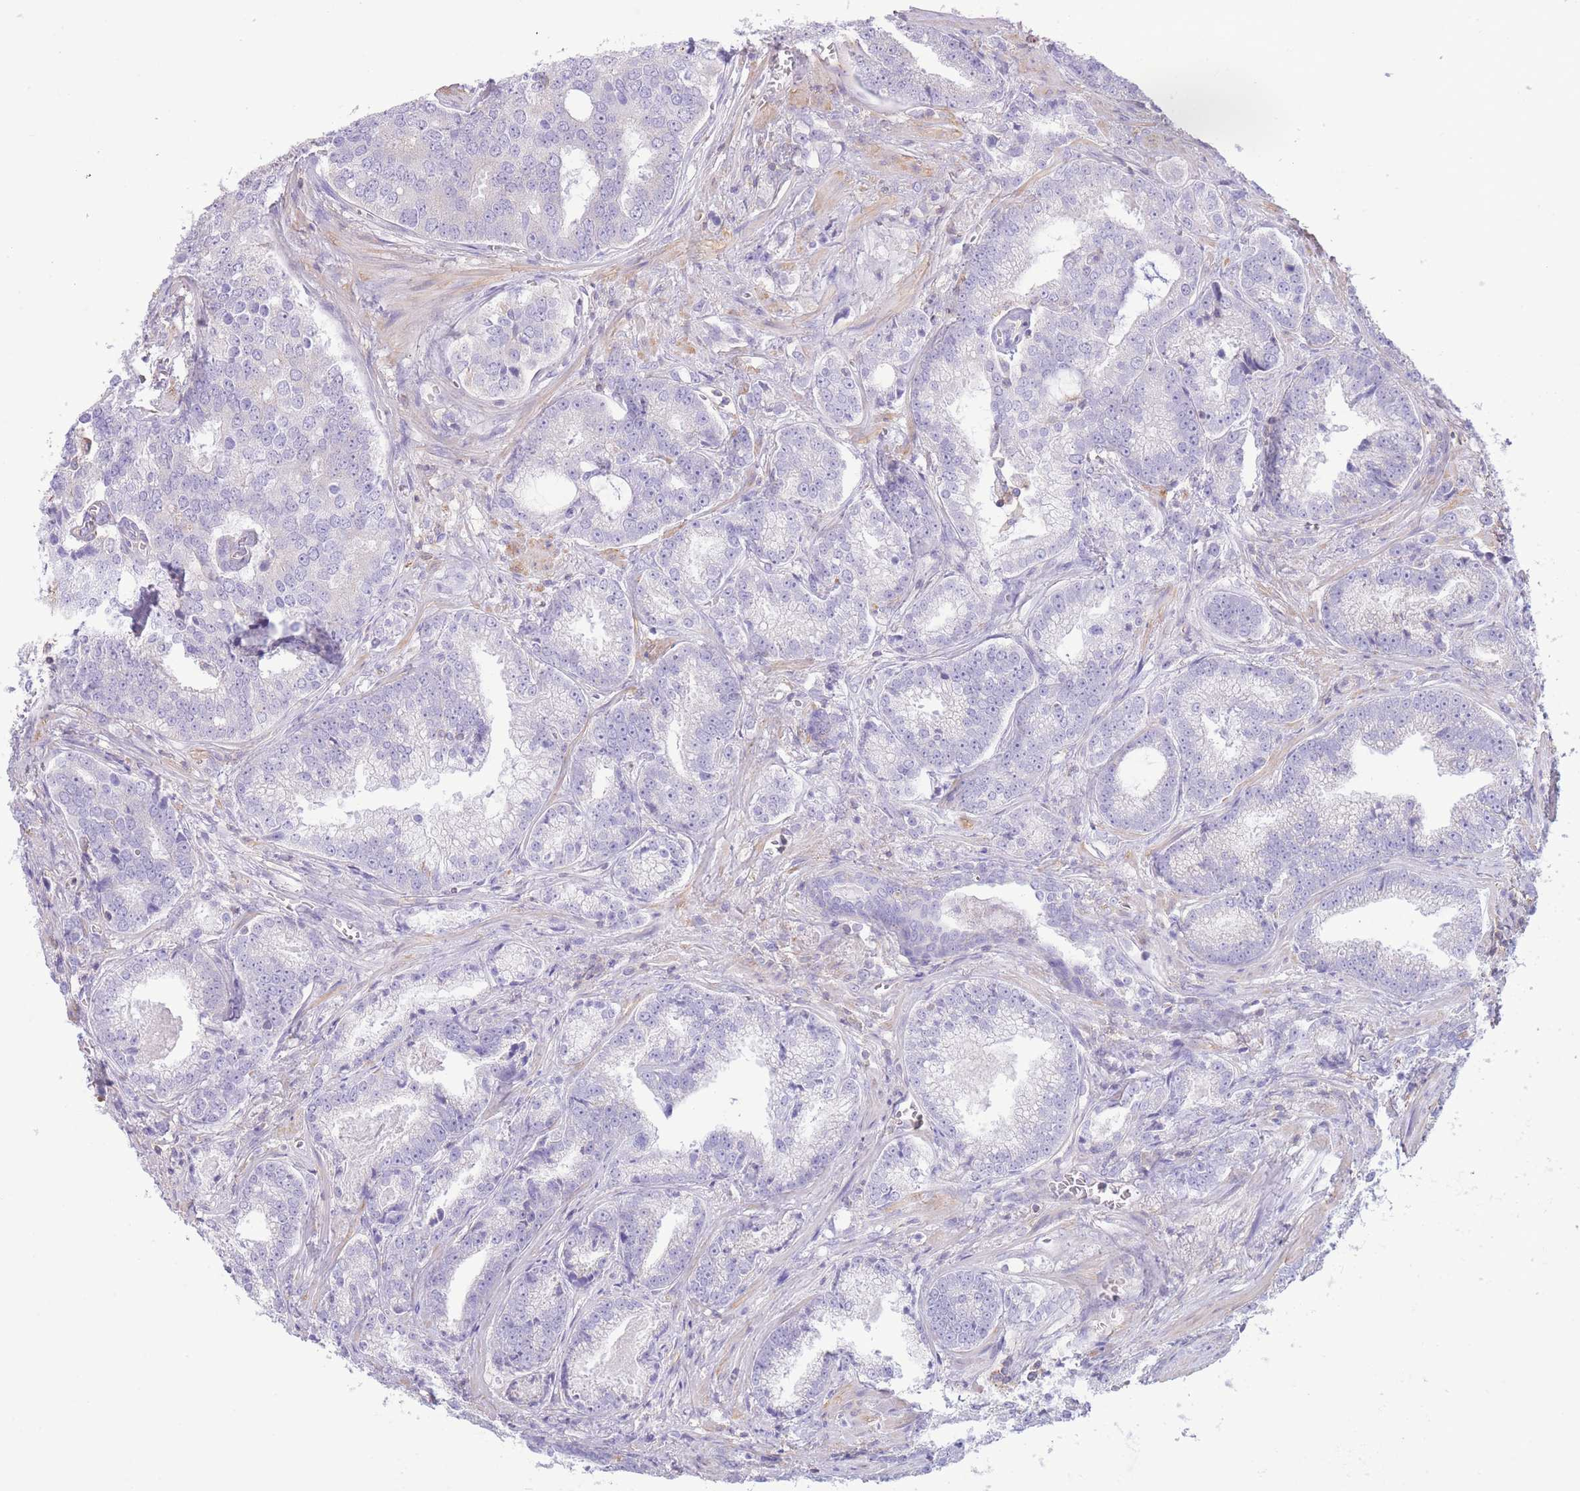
{"staining": {"intensity": "negative", "quantity": "none", "location": "none"}, "tissue": "prostate cancer", "cell_type": "Tumor cells", "image_type": "cancer", "snomed": [{"axis": "morphology", "description": "Adenocarcinoma, High grade"}, {"axis": "topography", "description": "Prostate"}], "caption": "An IHC image of high-grade adenocarcinoma (prostate) is shown. There is no staining in tumor cells of high-grade adenocarcinoma (prostate).", "gene": "PDHA1", "patient": {"sex": "male", "age": 67}}